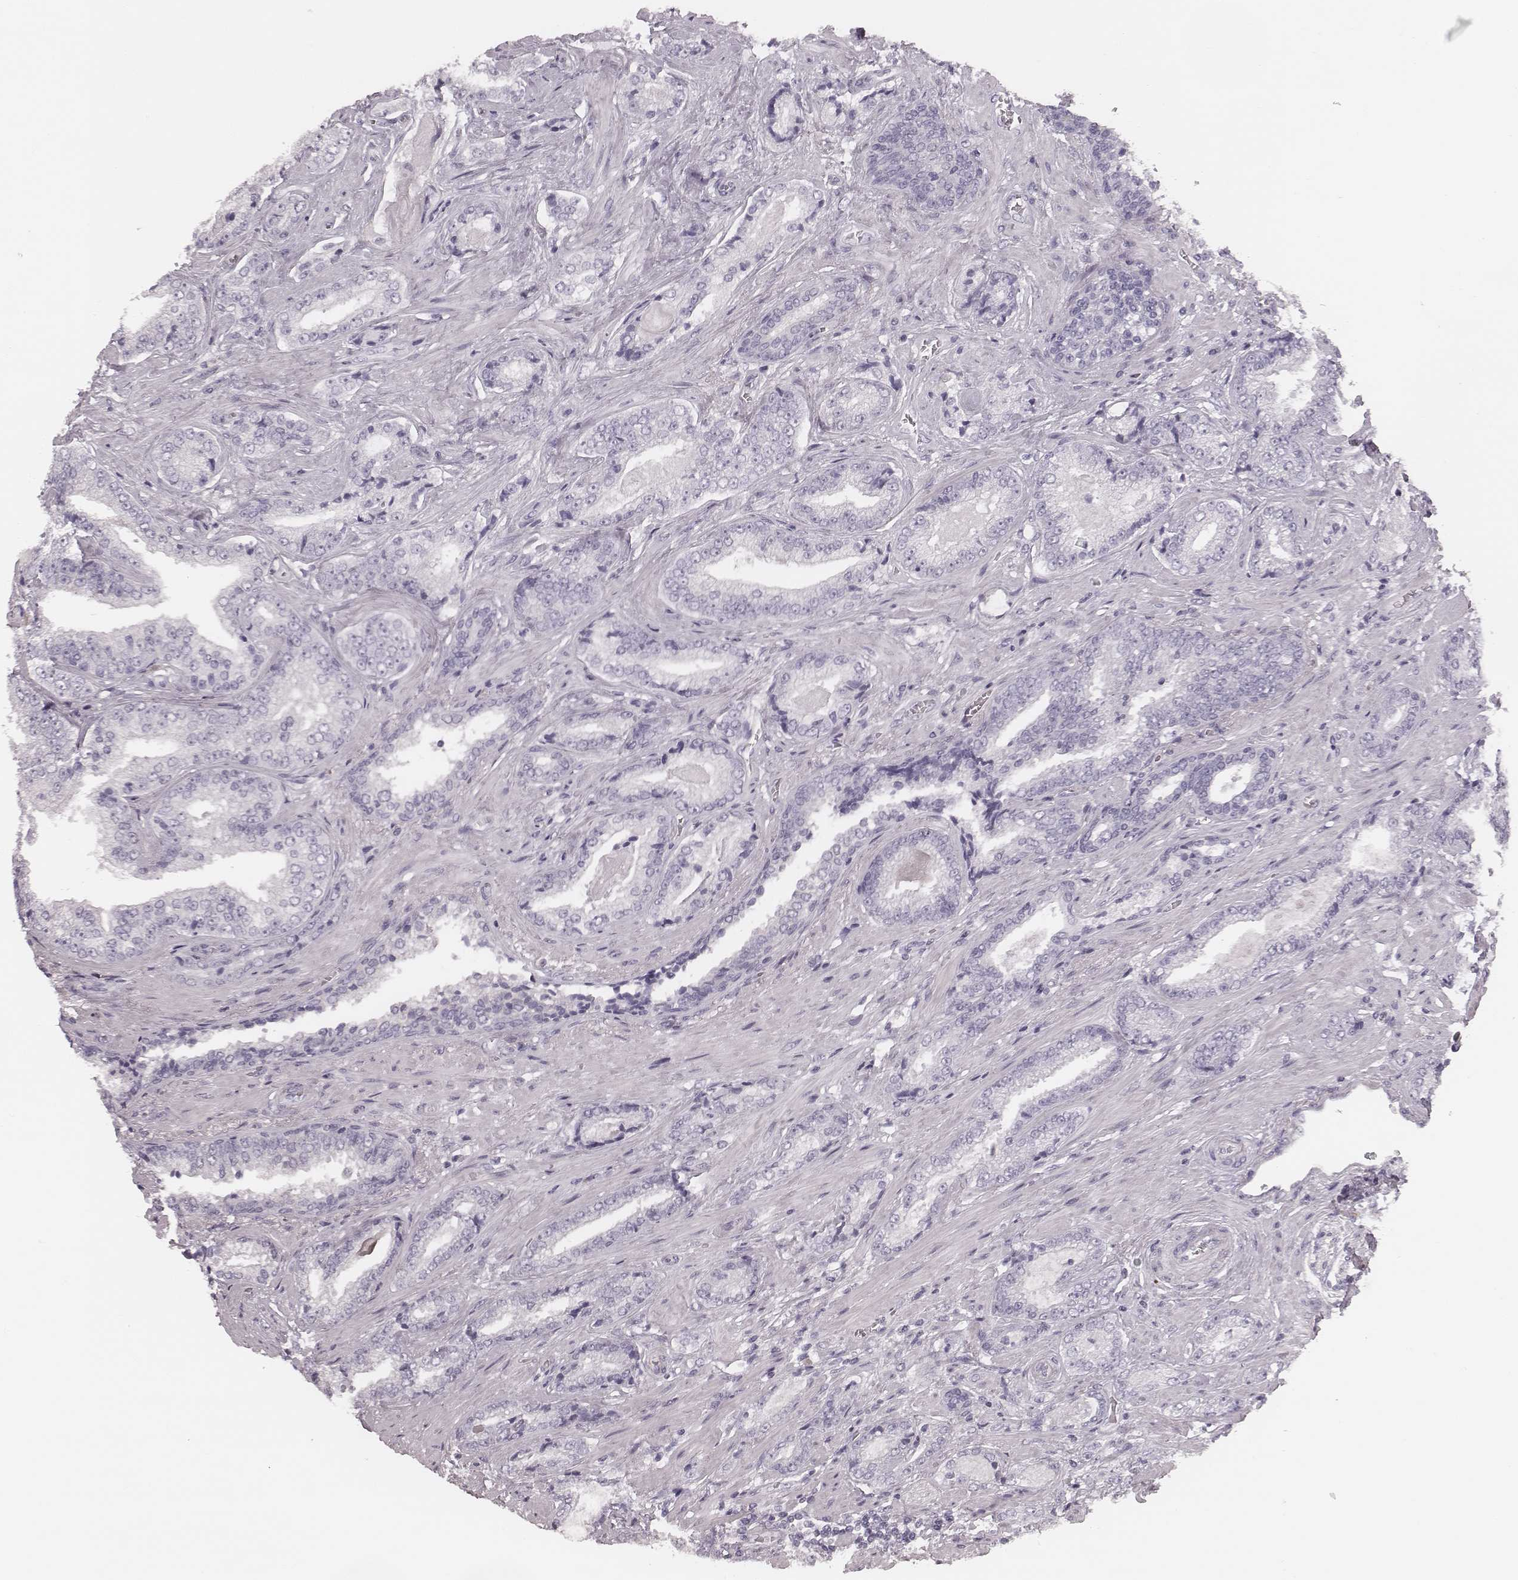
{"staining": {"intensity": "negative", "quantity": "none", "location": "none"}, "tissue": "prostate cancer", "cell_type": "Tumor cells", "image_type": "cancer", "snomed": [{"axis": "morphology", "description": "Adenocarcinoma, Low grade"}, {"axis": "topography", "description": "Prostate"}], "caption": "Immunohistochemical staining of low-grade adenocarcinoma (prostate) exhibits no significant staining in tumor cells.", "gene": "SPA17", "patient": {"sex": "male", "age": 61}}